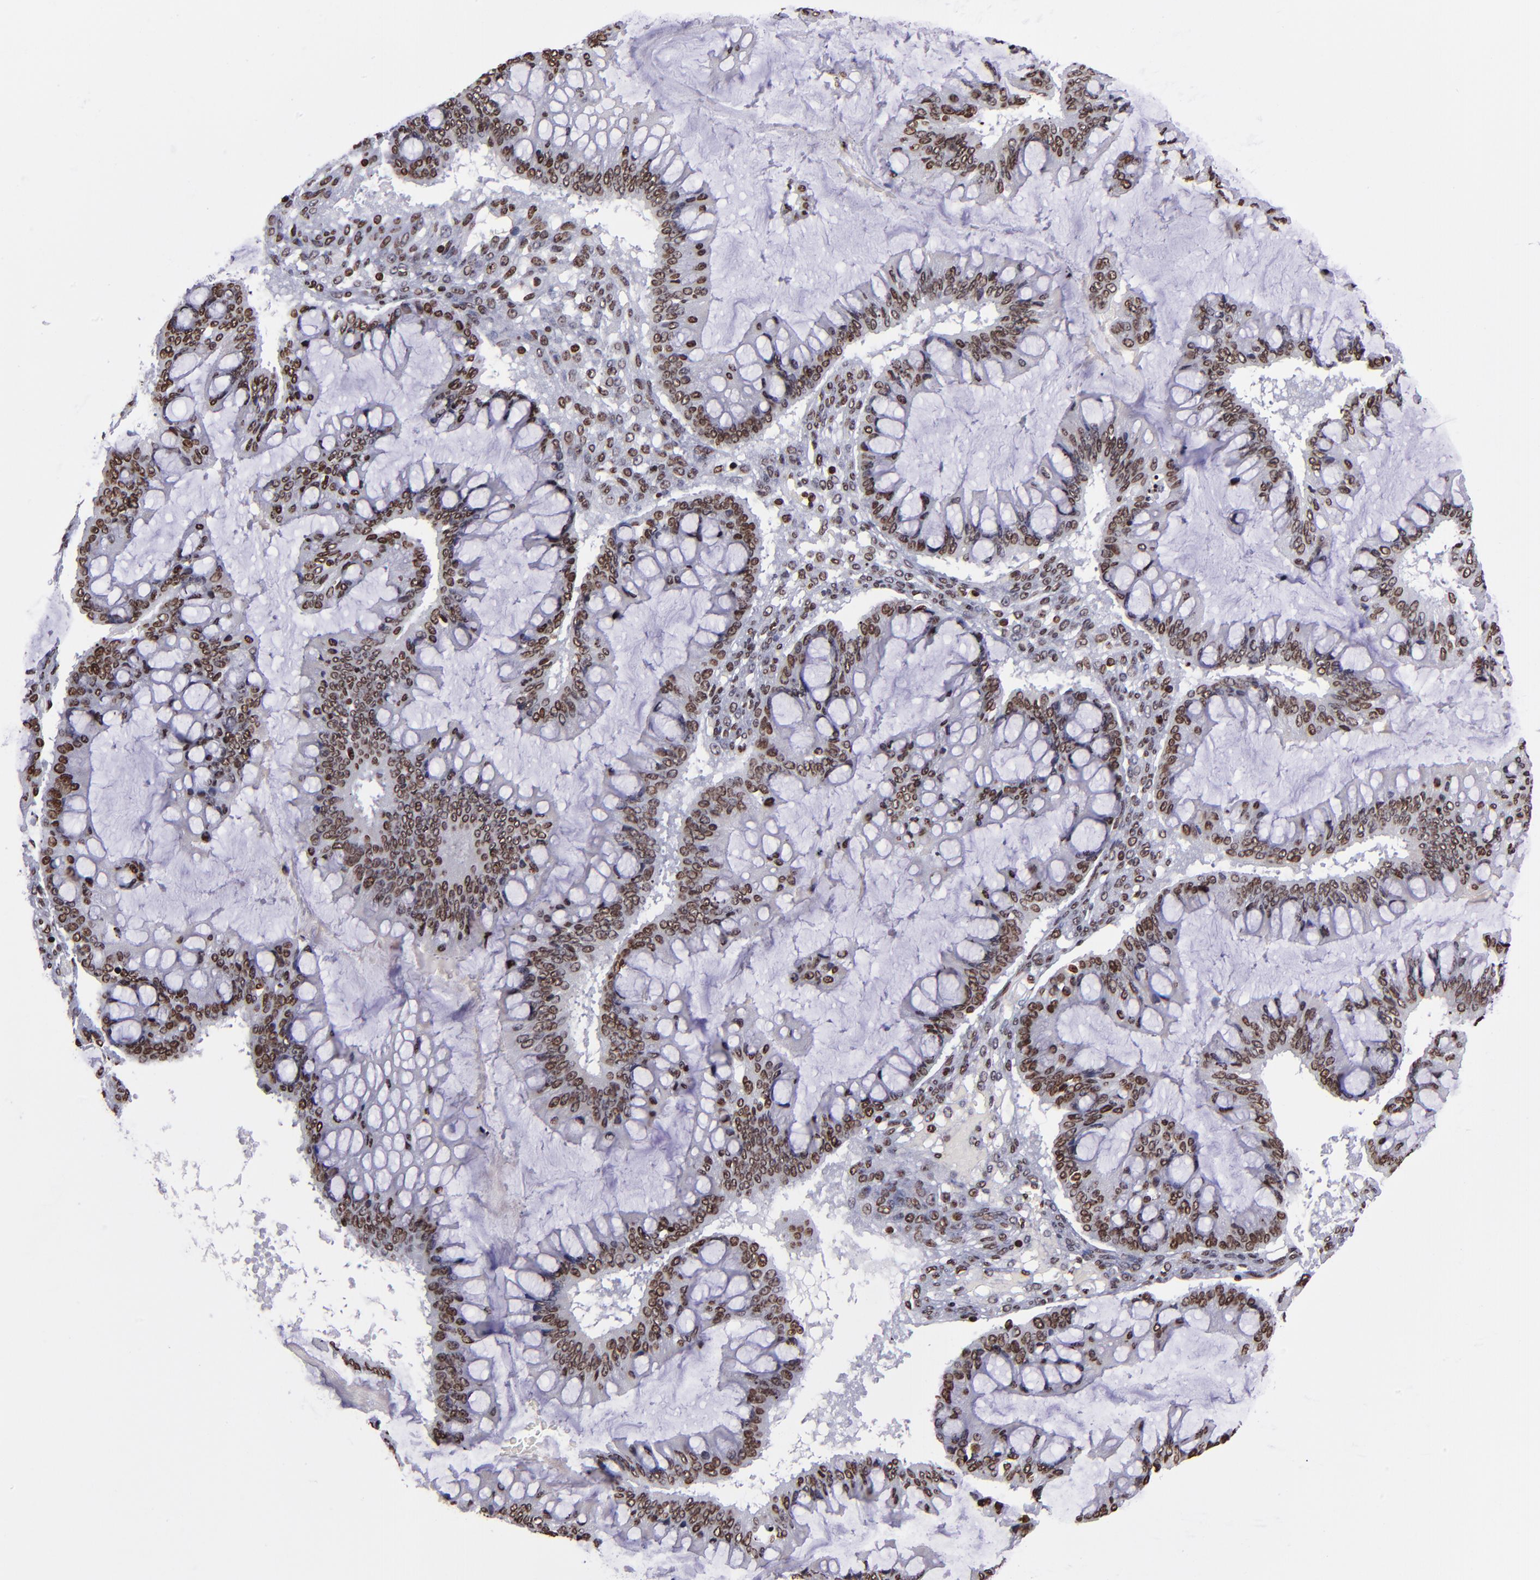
{"staining": {"intensity": "strong", "quantity": ">75%", "location": "nuclear"}, "tissue": "ovarian cancer", "cell_type": "Tumor cells", "image_type": "cancer", "snomed": [{"axis": "morphology", "description": "Cystadenocarcinoma, mucinous, NOS"}, {"axis": "topography", "description": "Ovary"}], "caption": "There is high levels of strong nuclear expression in tumor cells of ovarian mucinous cystadenocarcinoma, as demonstrated by immunohistochemical staining (brown color).", "gene": "CDKL5", "patient": {"sex": "female", "age": 73}}